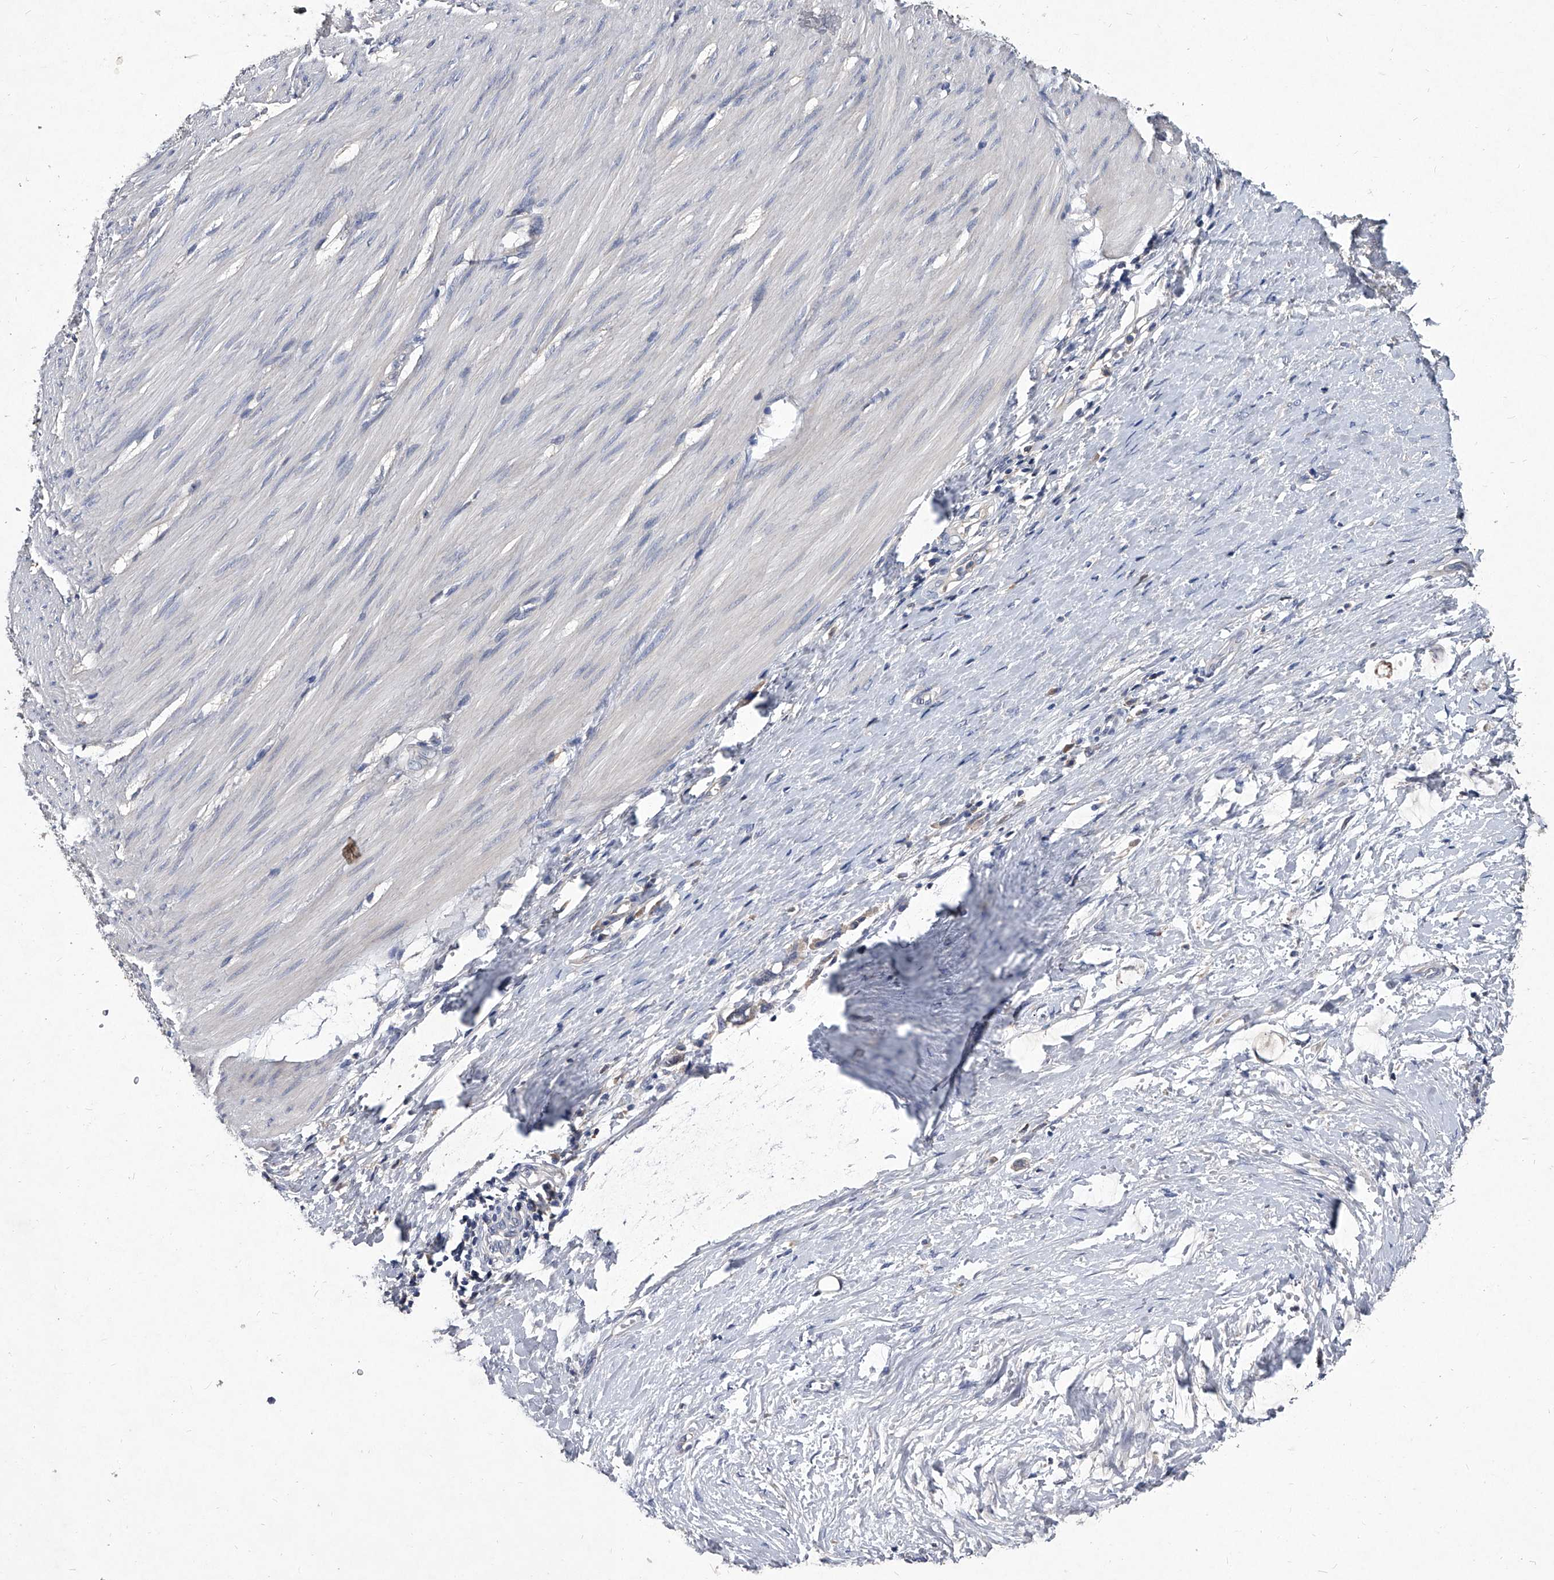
{"staining": {"intensity": "negative", "quantity": "none", "location": "none"}, "tissue": "smooth muscle", "cell_type": "Smooth muscle cells", "image_type": "normal", "snomed": [{"axis": "morphology", "description": "Normal tissue, NOS"}, {"axis": "morphology", "description": "Adenocarcinoma, NOS"}, {"axis": "topography", "description": "Colon"}, {"axis": "topography", "description": "Peripheral nerve tissue"}], "caption": "High magnification brightfield microscopy of benign smooth muscle stained with DAB (brown) and counterstained with hematoxylin (blue): smooth muscle cells show no significant positivity. (Immunohistochemistry (ihc), brightfield microscopy, high magnification).", "gene": "C5", "patient": {"sex": "male", "age": 14}}